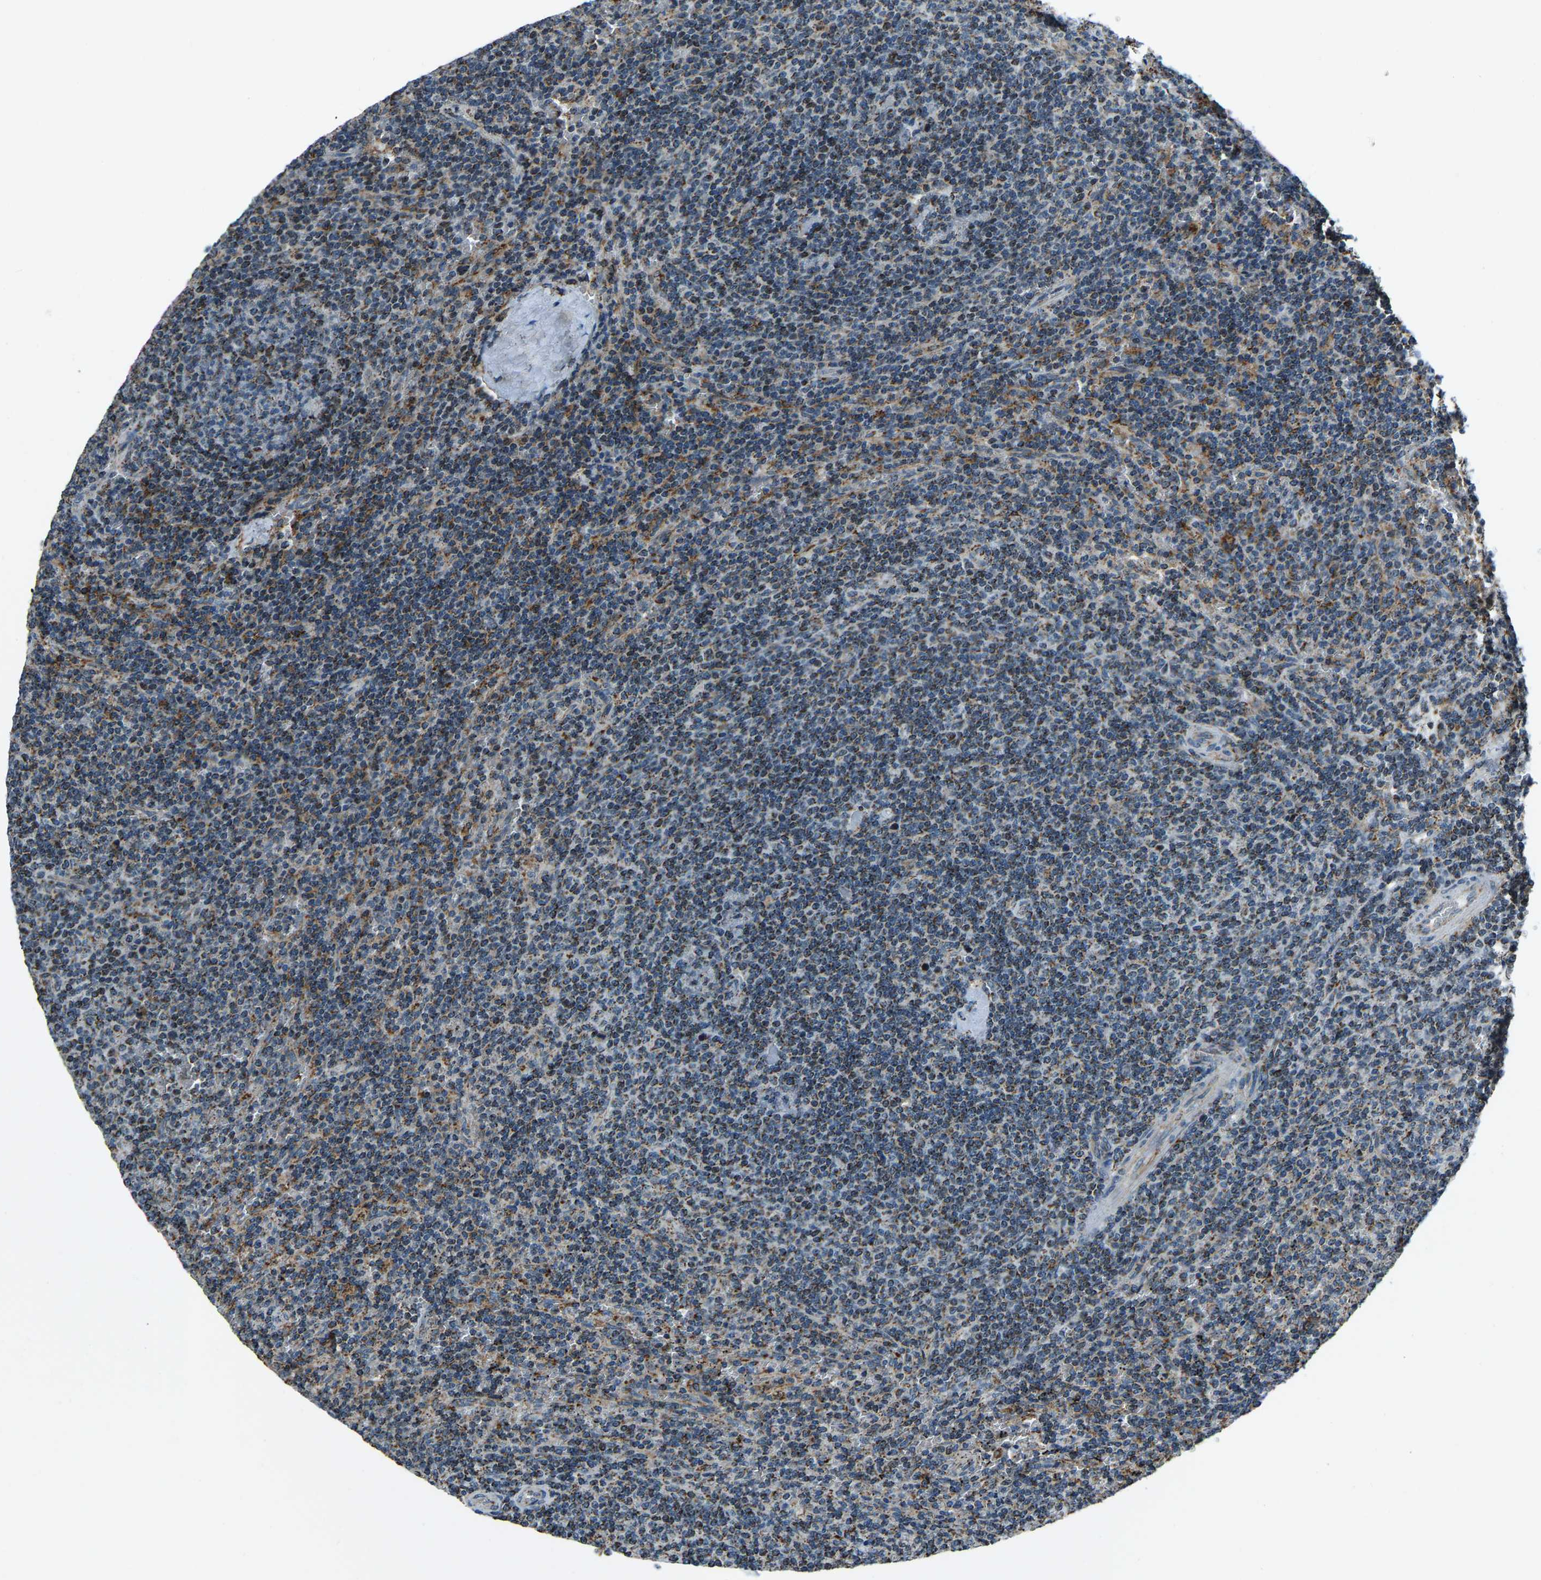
{"staining": {"intensity": "strong", "quantity": ">75%", "location": "cytoplasmic/membranous"}, "tissue": "lymphoma", "cell_type": "Tumor cells", "image_type": "cancer", "snomed": [{"axis": "morphology", "description": "Malignant lymphoma, non-Hodgkin's type, Low grade"}, {"axis": "topography", "description": "Spleen"}], "caption": "Strong cytoplasmic/membranous protein positivity is identified in about >75% of tumor cells in lymphoma.", "gene": "RBM33", "patient": {"sex": "female", "age": 50}}